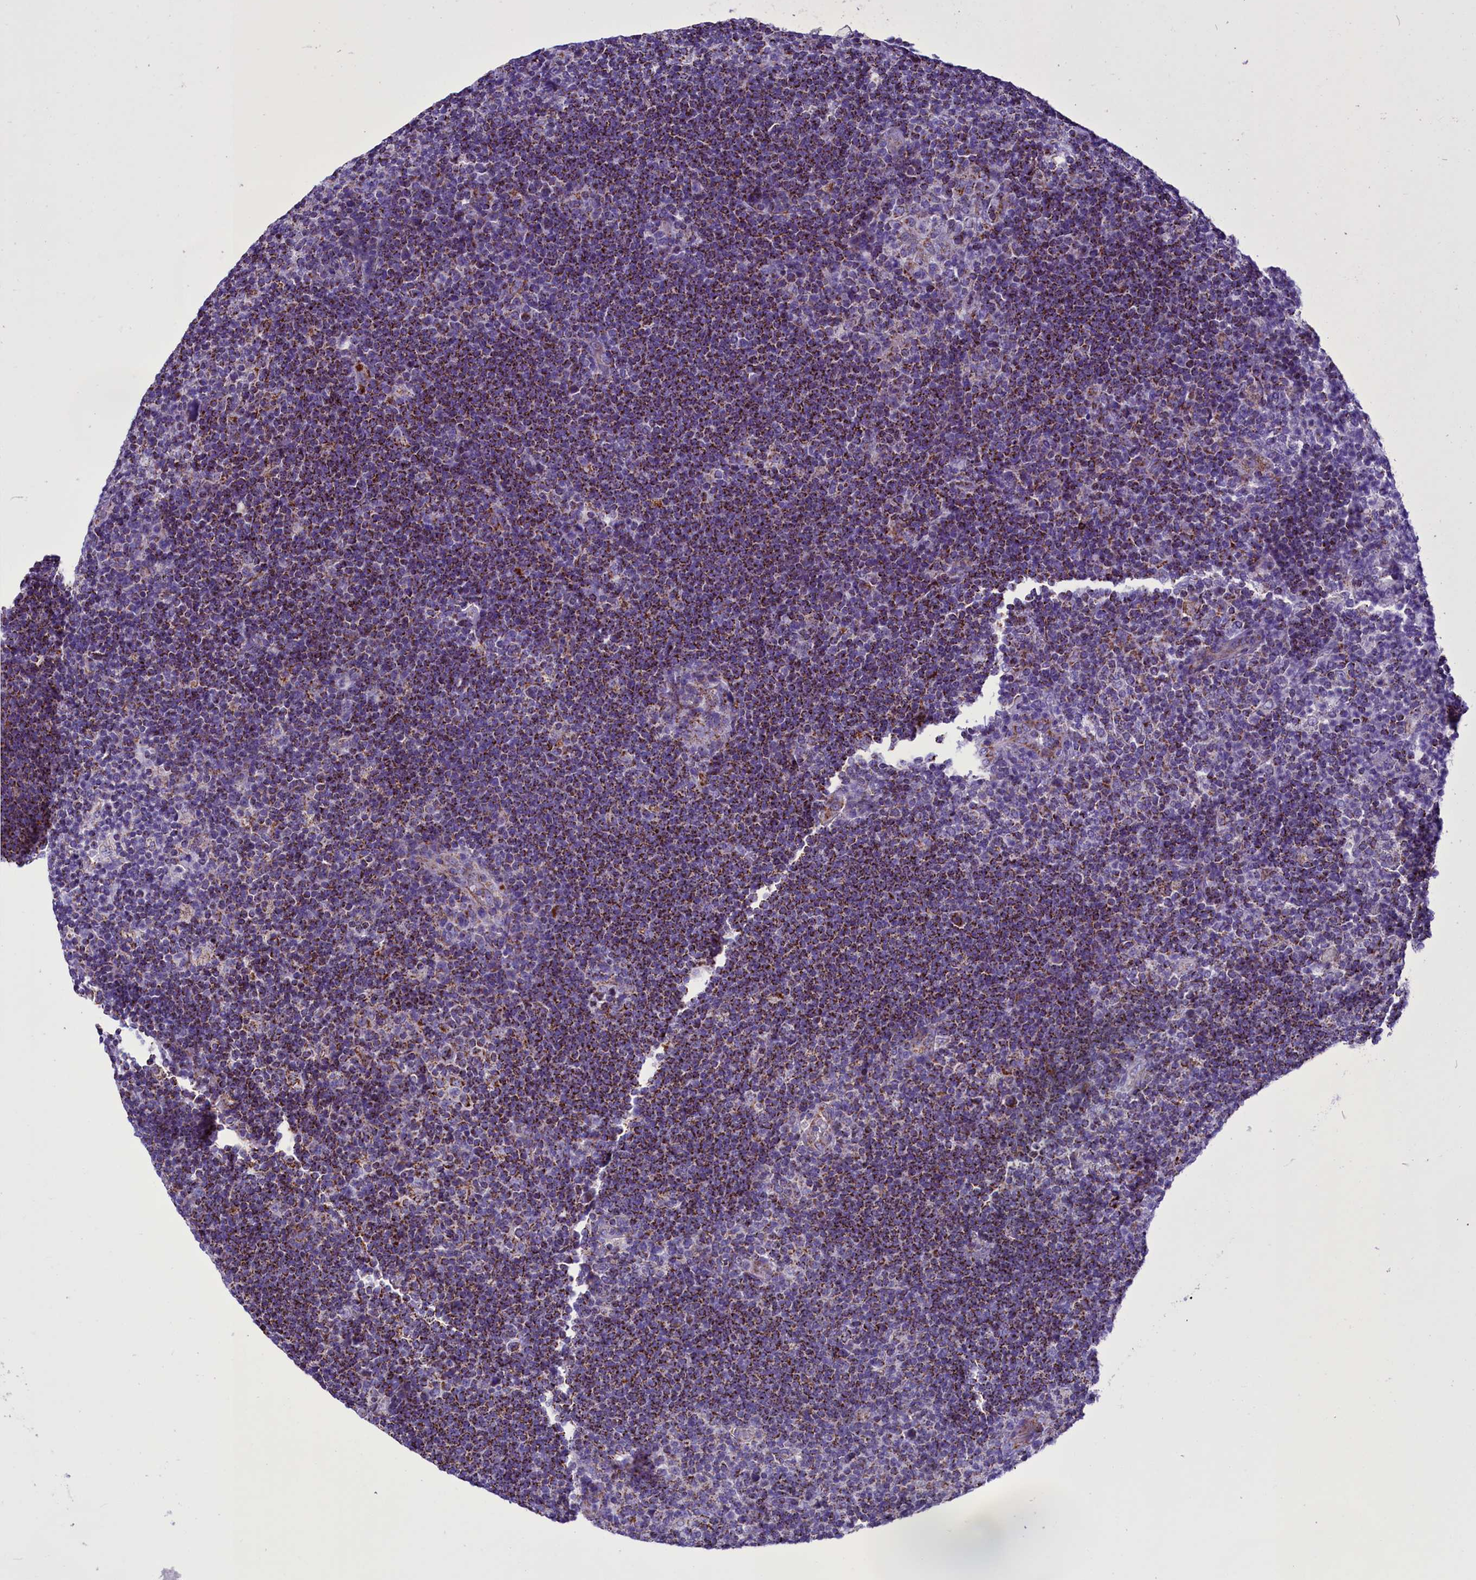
{"staining": {"intensity": "strong", "quantity": "<25%", "location": "cytoplasmic/membranous"}, "tissue": "lymphoma", "cell_type": "Tumor cells", "image_type": "cancer", "snomed": [{"axis": "morphology", "description": "Hodgkin's disease, NOS"}, {"axis": "topography", "description": "Lymph node"}], "caption": "High-power microscopy captured an immunohistochemistry micrograph of lymphoma, revealing strong cytoplasmic/membranous expression in about <25% of tumor cells. Using DAB (brown) and hematoxylin (blue) stains, captured at high magnification using brightfield microscopy.", "gene": "ICA1L", "patient": {"sex": "female", "age": 57}}